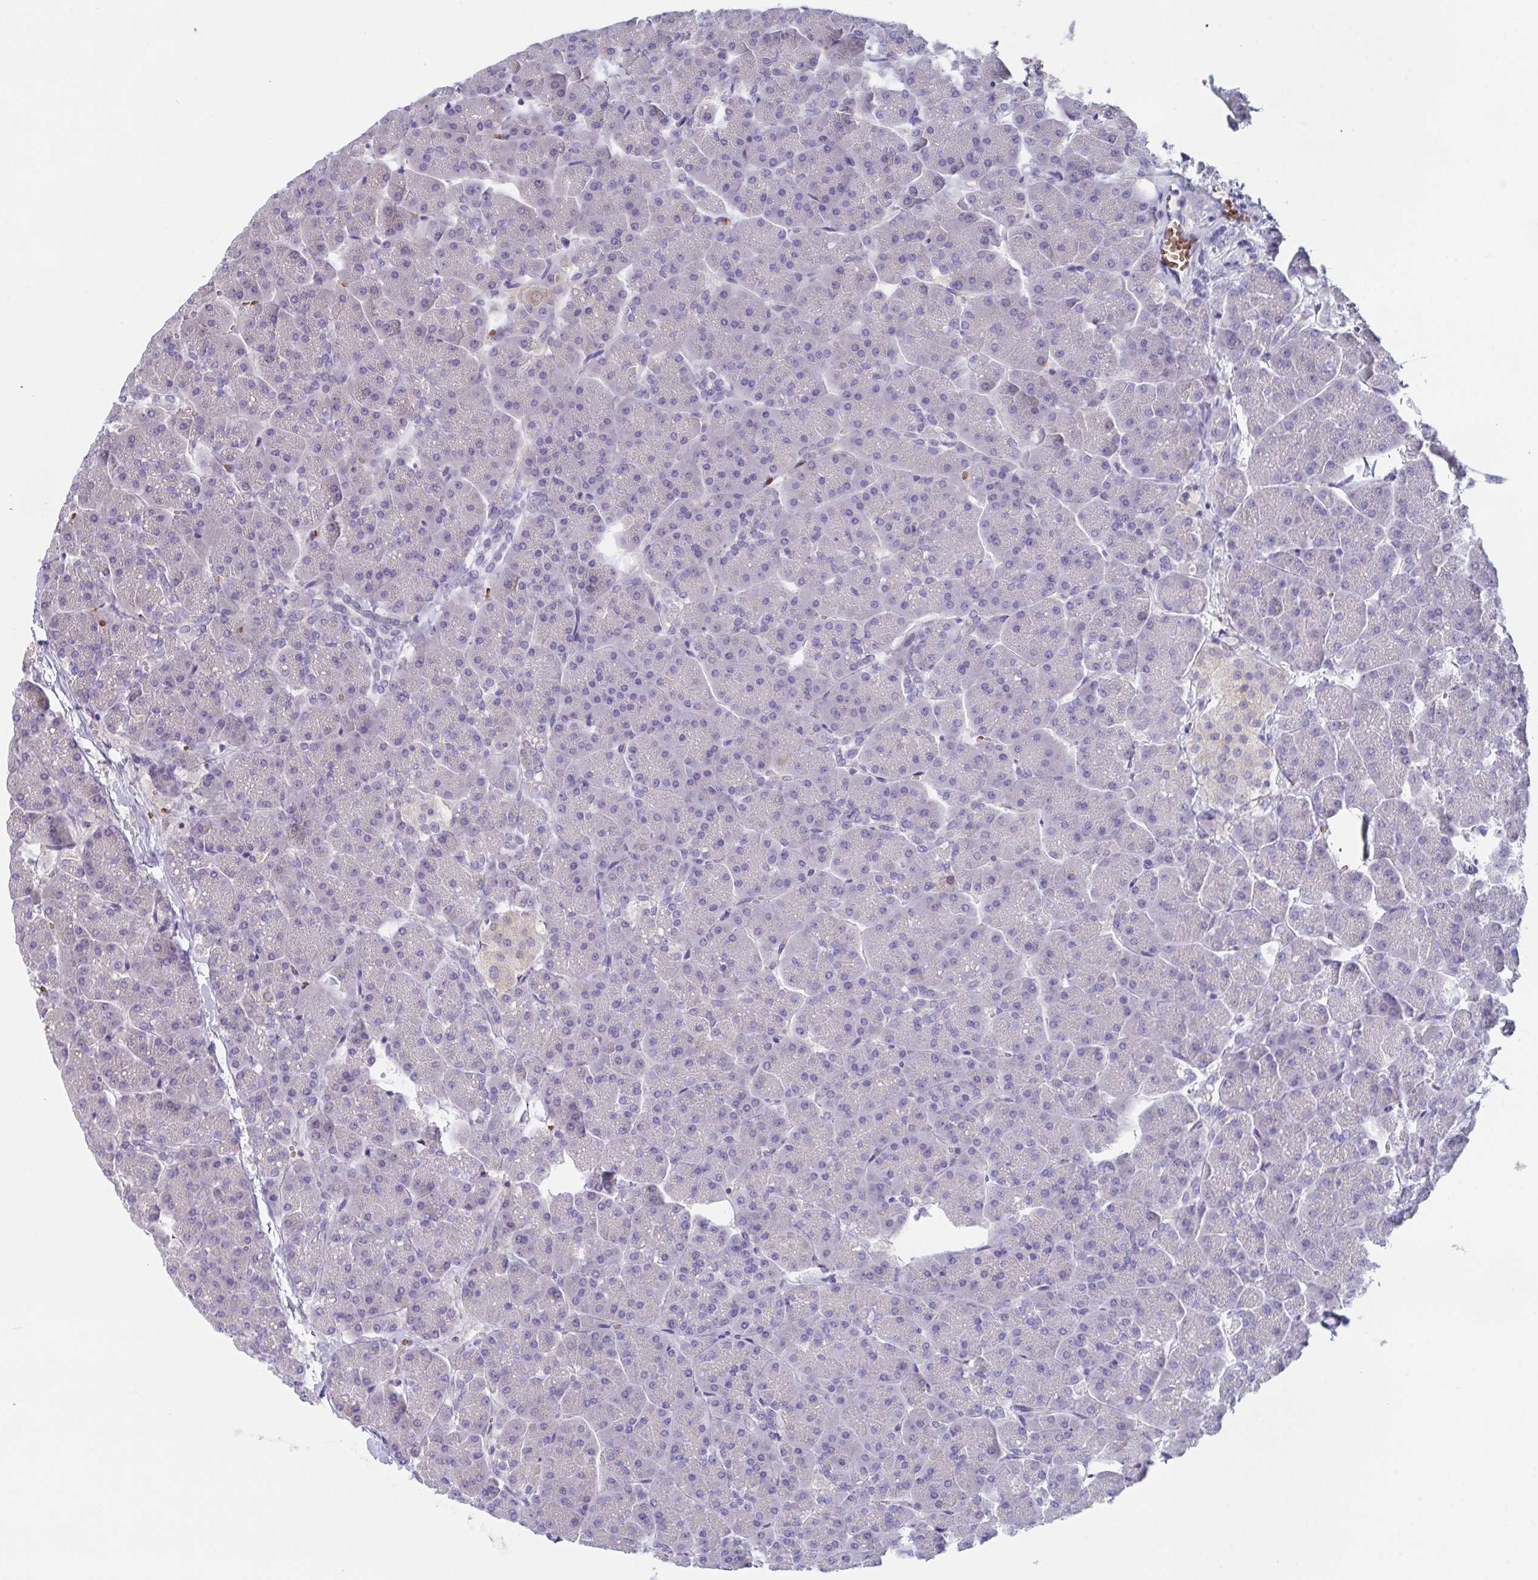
{"staining": {"intensity": "weak", "quantity": "<25%", "location": "cytoplasmic/membranous"}, "tissue": "pancreas", "cell_type": "Exocrine glandular cells", "image_type": "normal", "snomed": [{"axis": "morphology", "description": "Normal tissue, NOS"}, {"axis": "topography", "description": "Pancreas"}, {"axis": "topography", "description": "Peripheral nerve tissue"}], "caption": "DAB immunohistochemical staining of benign pancreas shows no significant positivity in exocrine glandular cells.", "gene": "TFAP2C", "patient": {"sex": "male", "age": 54}}